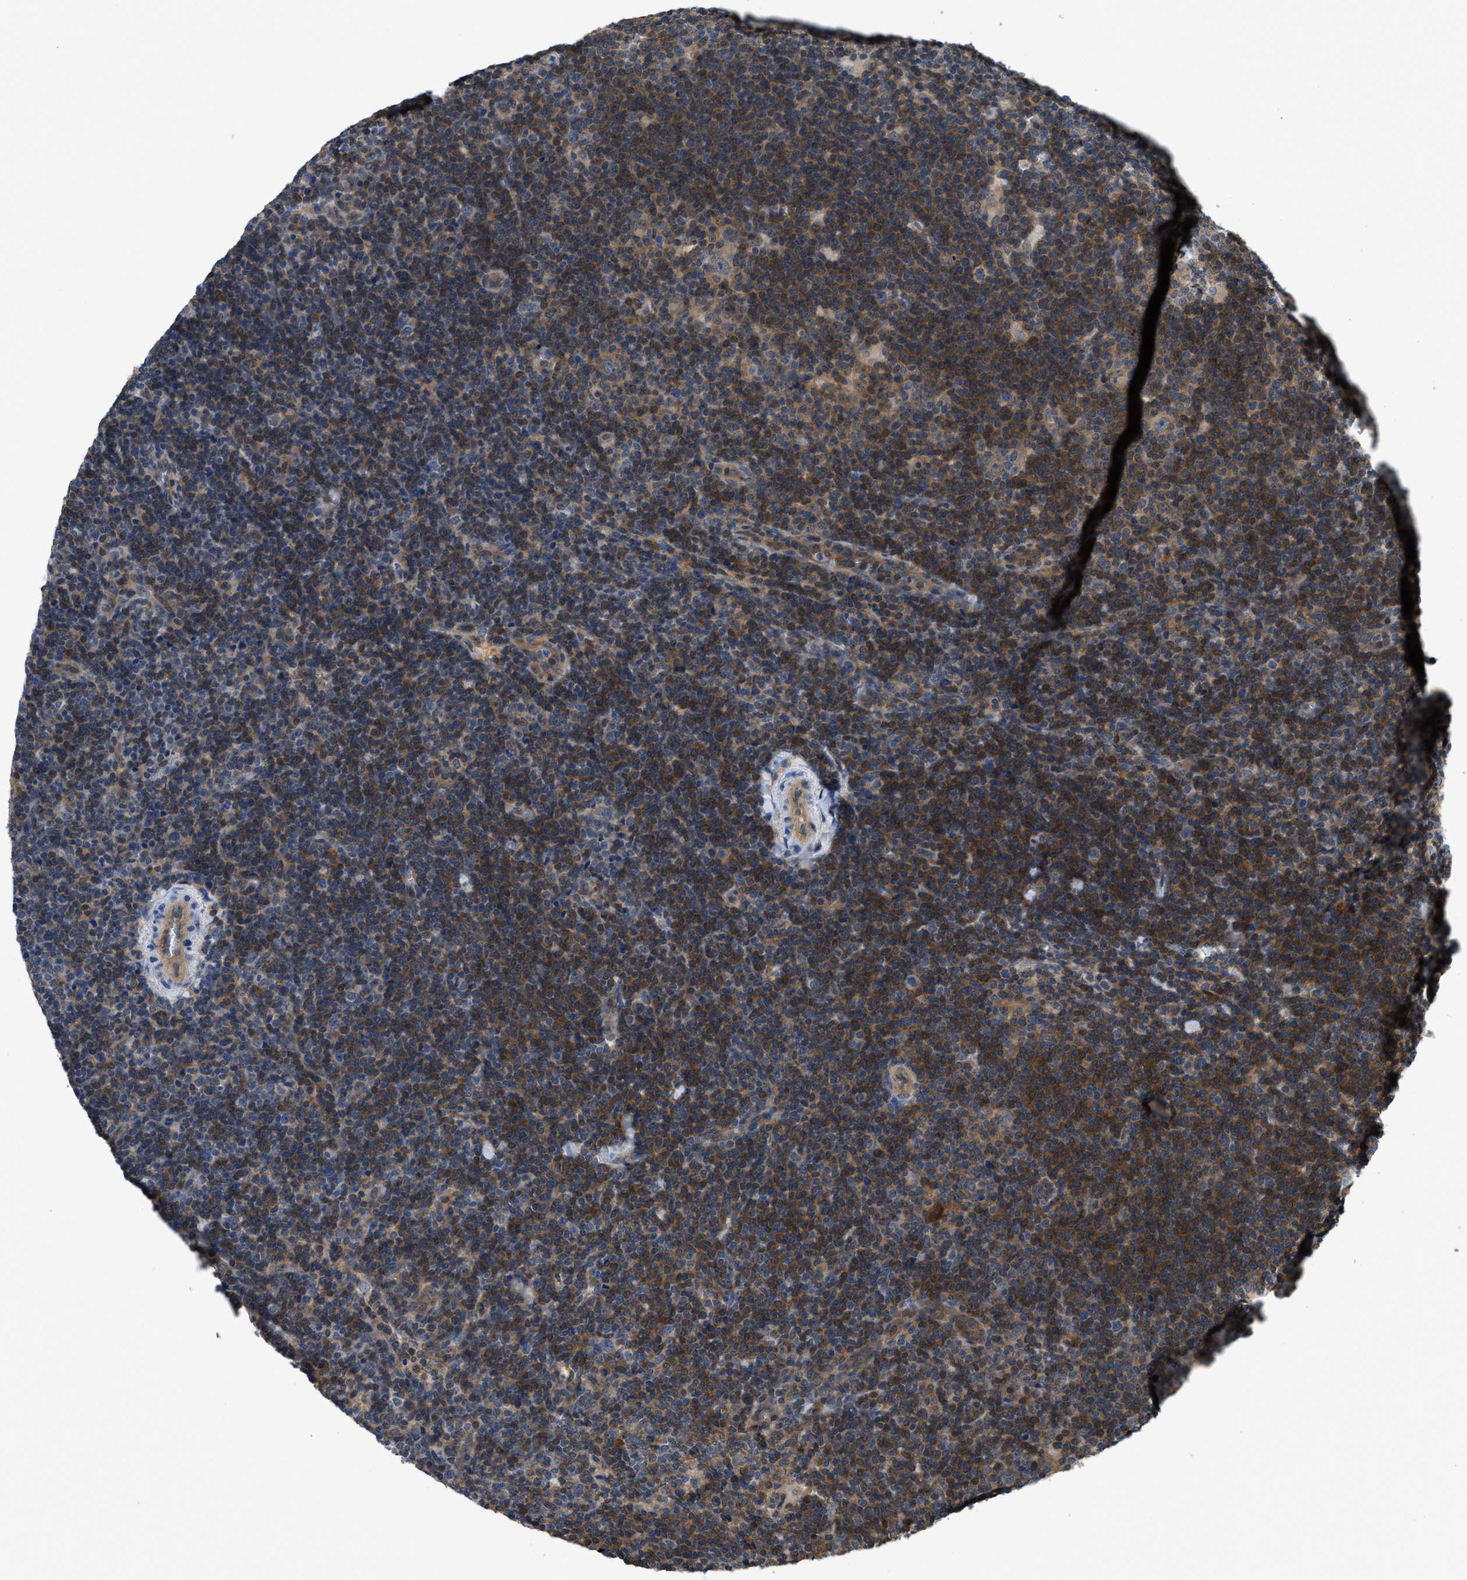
{"staining": {"intensity": "moderate", "quantity": "25%-75%", "location": "cytoplasmic/membranous"}, "tissue": "lymphoma", "cell_type": "Tumor cells", "image_type": "cancer", "snomed": [{"axis": "morphology", "description": "Hodgkin's disease, NOS"}, {"axis": "topography", "description": "Lymph node"}], "caption": "This histopathology image reveals Hodgkin's disease stained with IHC to label a protein in brown. The cytoplasmic/membranous of tumor cells show moderate positivity for the protein. Nuclei are counter-stained blue.", "gene": "TES", "patient": {"sex": "female", "age": 57}}